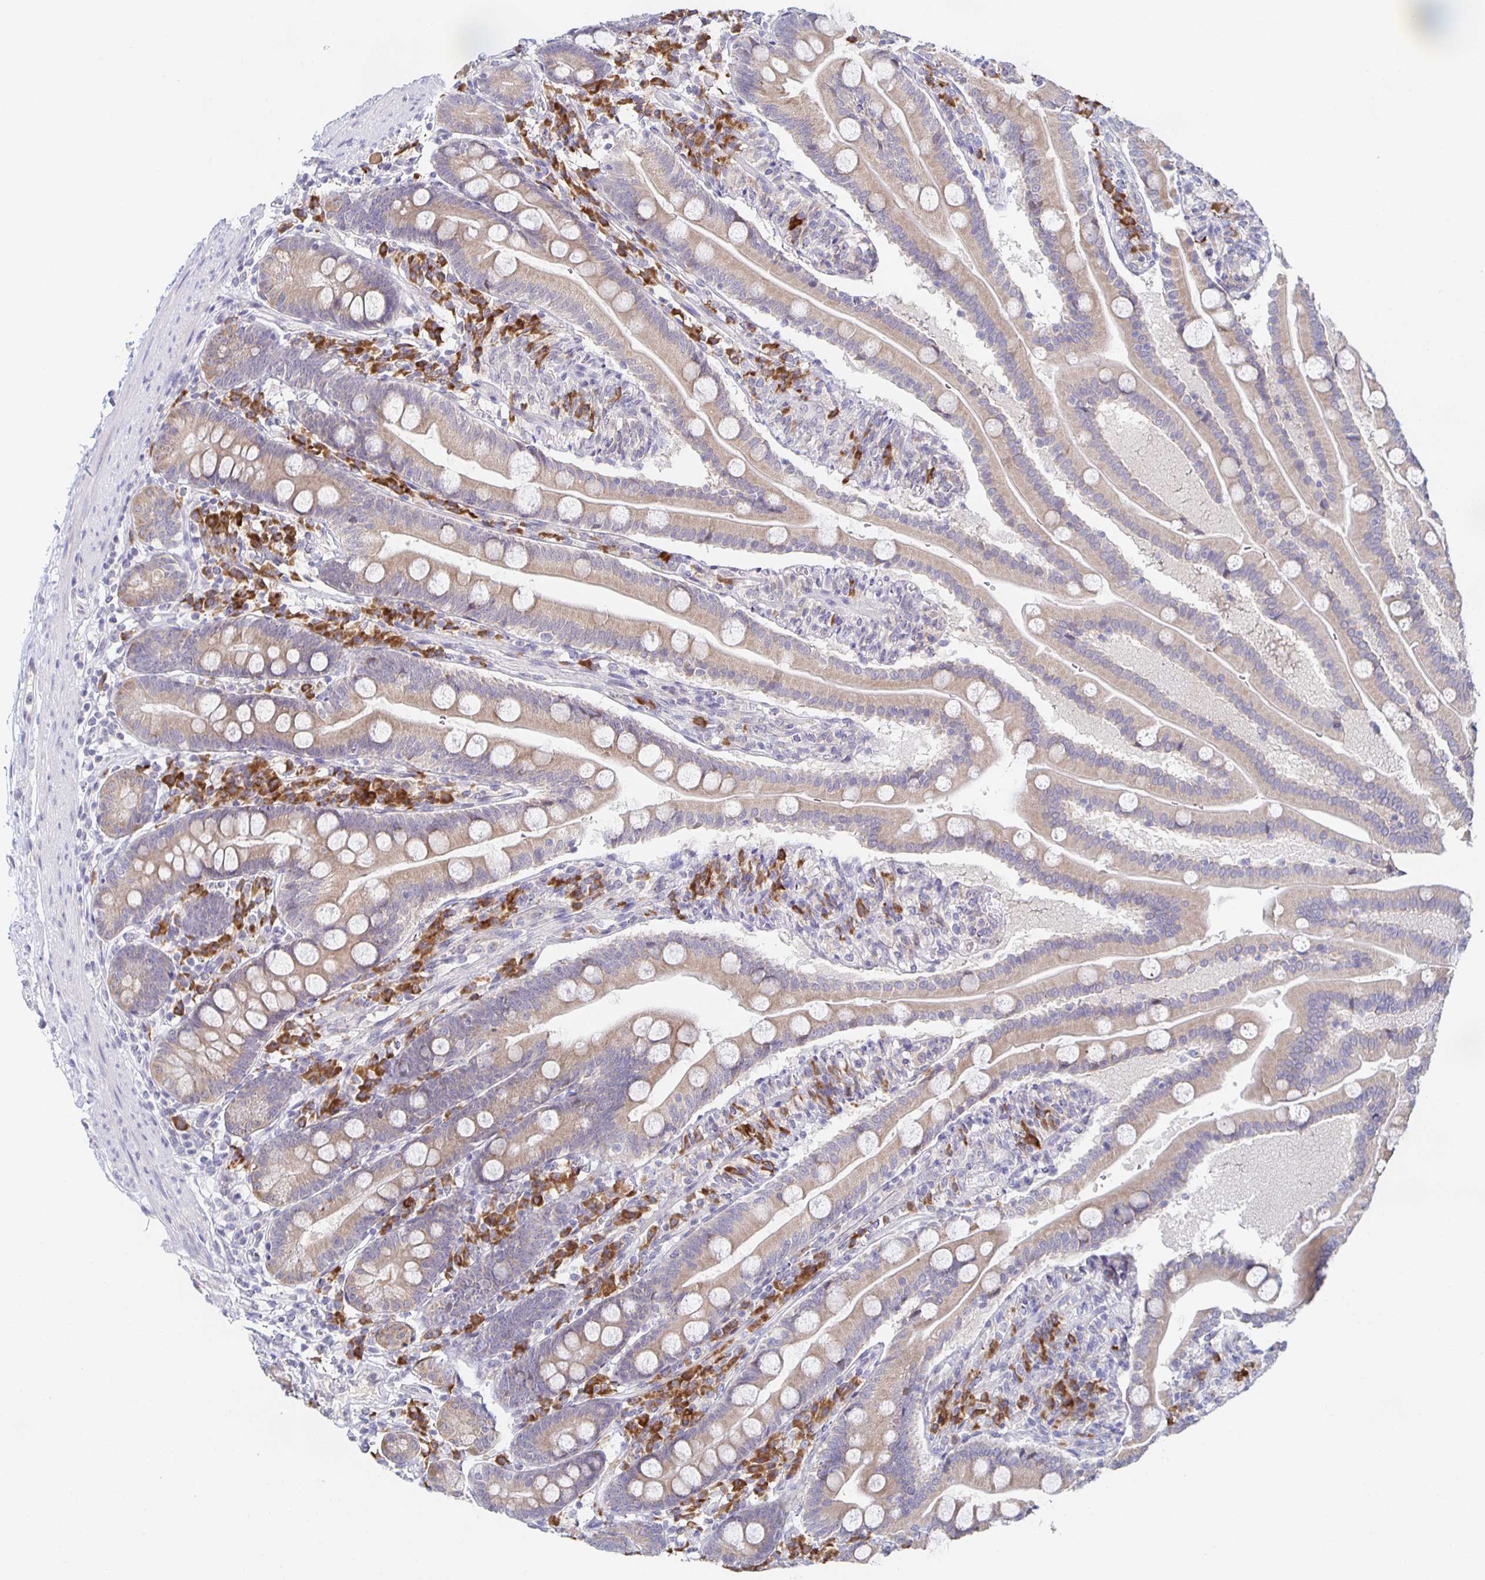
{"staining": {"intensity": "weak", "quantity": ">75%", "location": "cytoplasmic/membranous"}, "tissue": "duodenum", "cell_type": "Glandular cells", "image_type": "normal", "snomed": [{"axis": "morphology", "description": "Normal tissue, NOS"}, {"axis": "topography", "description": "Duodenum"}], "caption": "Weak cytoplasmic/membranous expression for a protein is seen in approximately >75% of glandular cells of normal duodenum using immunohistochemistry (IHC).", "gene": "BAD", "patient": {"sex": "female", "age": 67}}